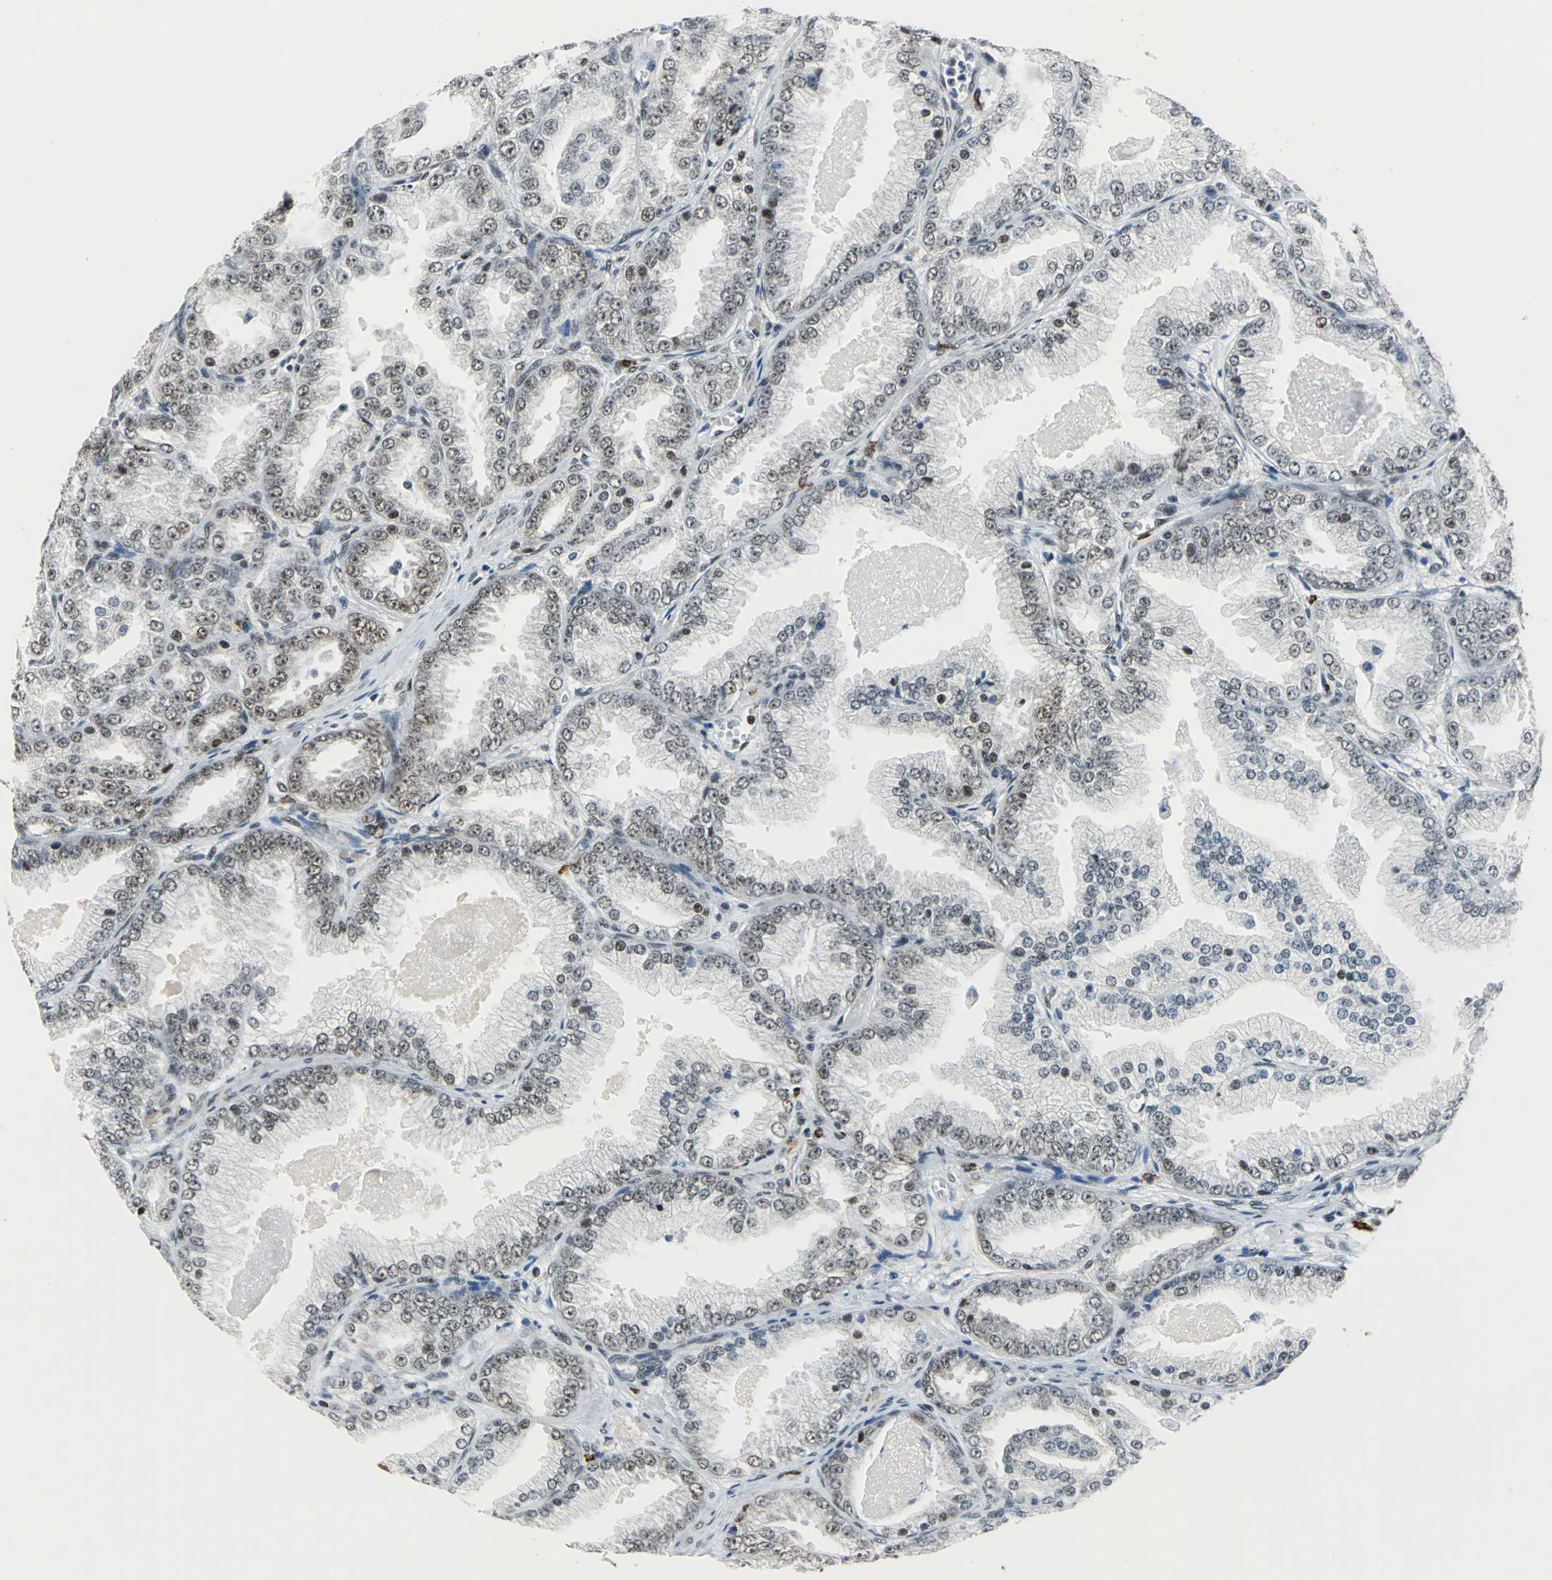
{"staining": {"intensity": "weak", "quantity": "<25%", "location": "nuclear"}, "tissue": "prostate cancer", "cell_type": "Tumor cells", "image_type": "cancer", "snomed": [{"axis": "morphology", "description": "Adenocarcinoma, High grade"}, {"axis": "topography", "description": "Prostate"}], "caption": "This histopathology image is of prostate high-grade adenocarcinoma stained with immunohistochemistry to label a protein in brown with the nuclei are counter-stained blue. There is no positivity in tumor cells. The staining is performed using DAB (3,3'-diaminobenzidine) brown chromogen with nuclei counter-stained in using hematoxylin.", "gene": "BCLAF1", "patient": {"sex": "male", "age": 61}}